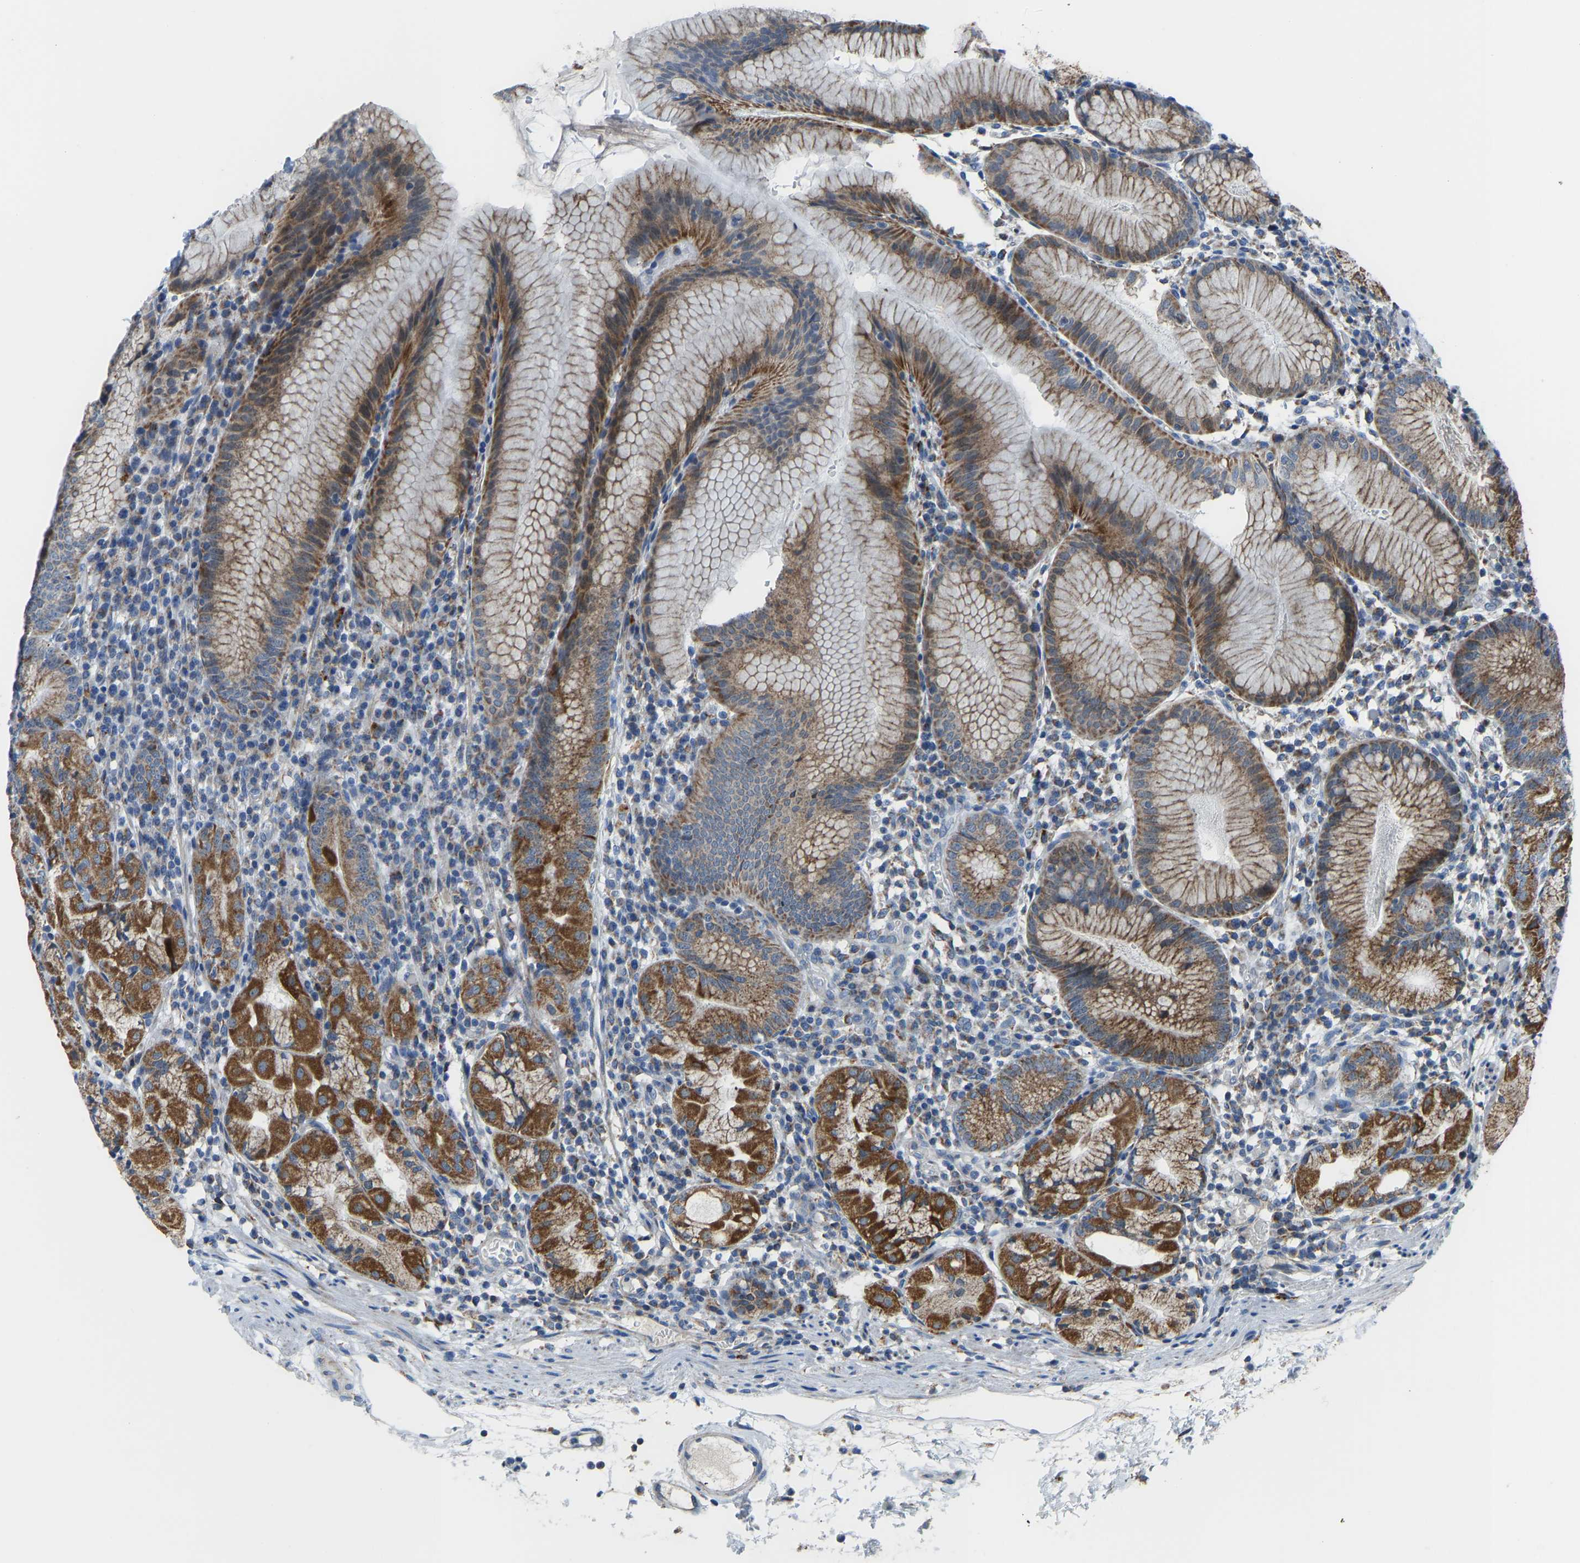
{"staining": {"intensity": "moderate", "quantity": "25%-75%", "location": "cytoplasmic/membranous"}, "tissue": "stomach", "cell_type": "Glandular cells", "image_type": "normal", "snomed": [{"axis": "morphology", "description": "Normal tissue, NOS"}, {"axis": "topography", "description": "Stomach"}, {"axis": "topography", "description": "Stomach, lower"}], "caption": "Stomach was stained to show a protein in brown. There is medium levels of moderate cytoplasmic/membranous expression in about 25%-75% of glandular cells. (brown staining indicates protein expression, while blue staining denotes nuclei).", "gene": "SMIM20", "patient": {"sex": "female", "age": 75}}